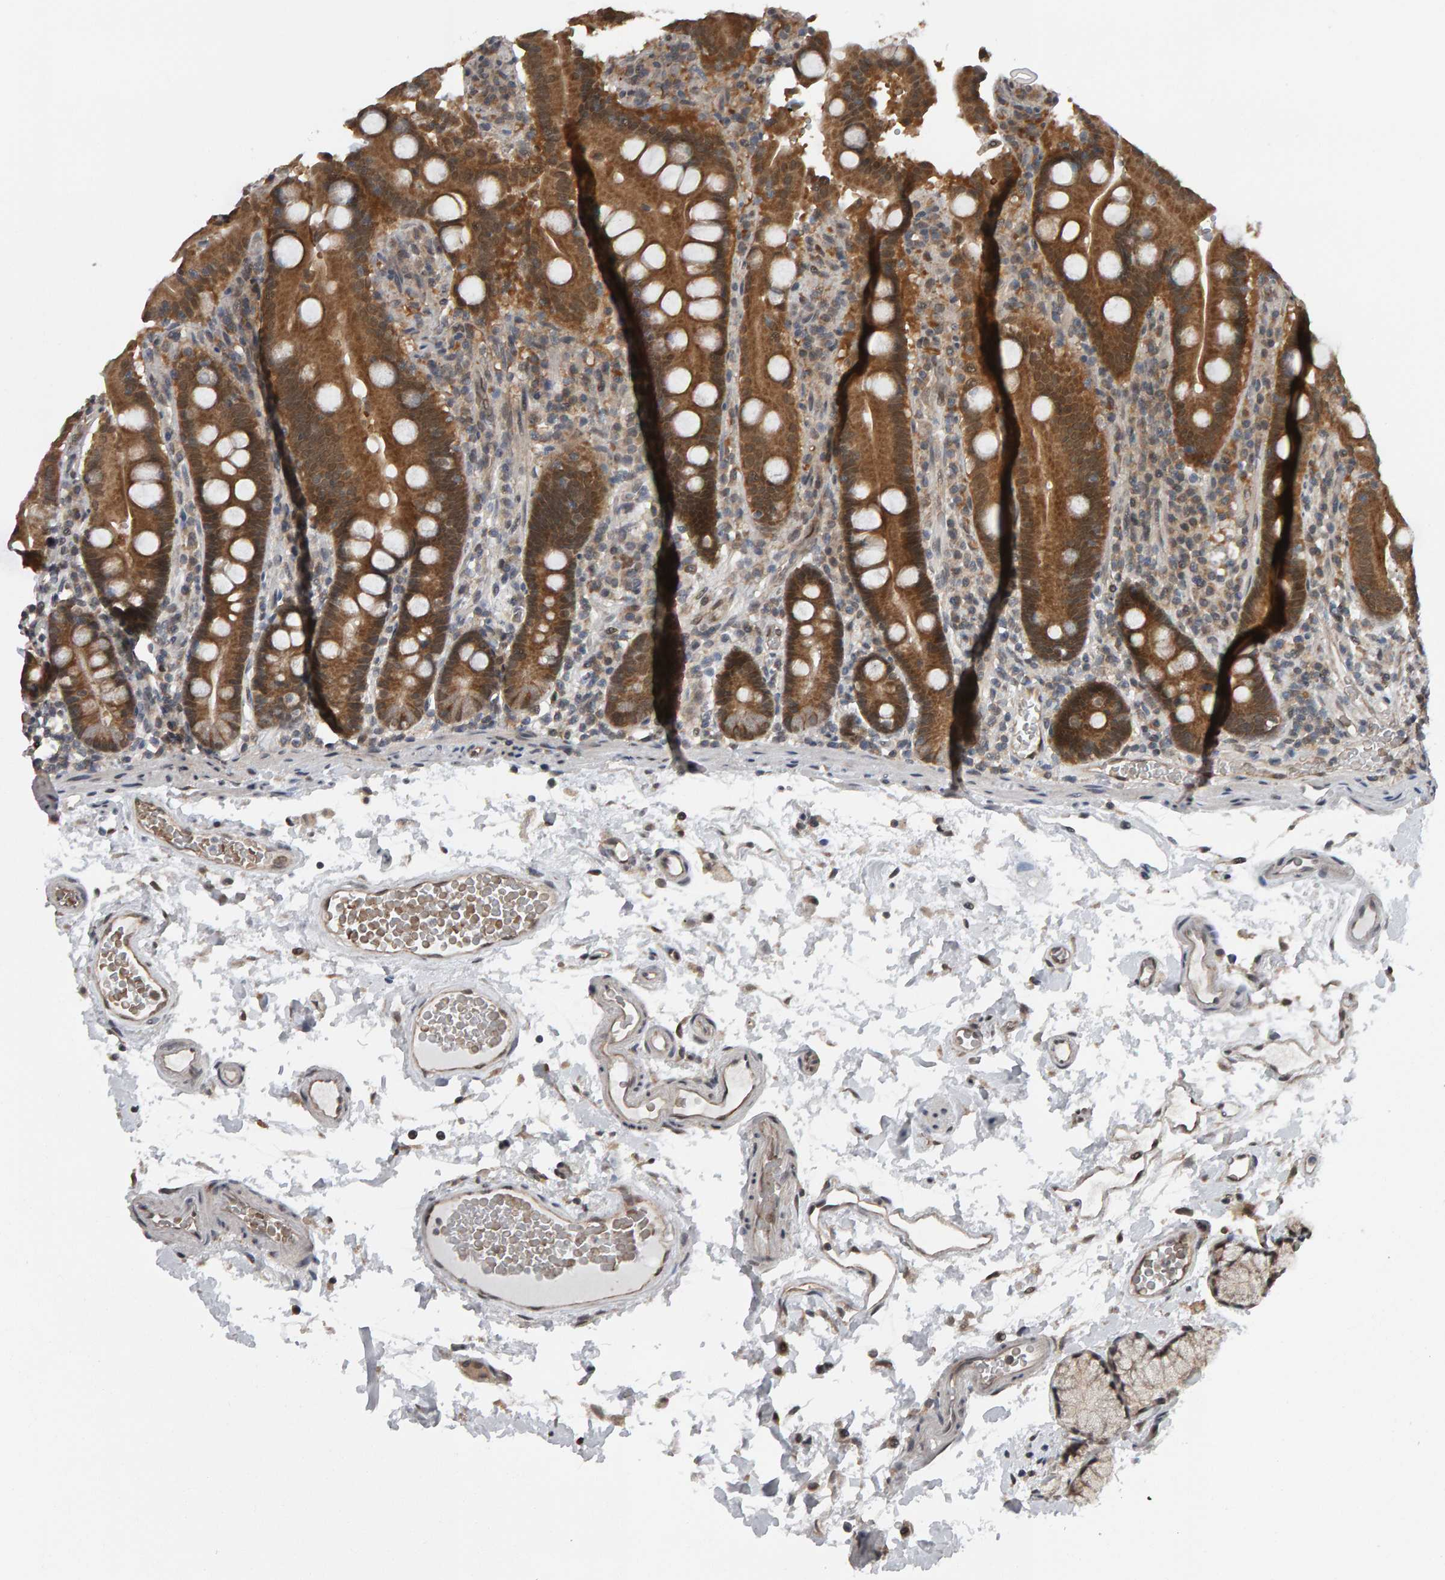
{"staining": {"intensity": "moderate", "quantity": ">75%", "location": "cytoplasmic/membranous"}, "tissue": "duodenum", "cell_type": "Glandular cells", "image_type": "normal", "snomed": [{"axis": "morphology", "description": "Normal tissue, NOS"}, {"axis": "topography", "description": "Small intestine, NOS"}], "caption": "A brown stain highlights moderate cytoplasmic/membranous positivity of a protein in glandular cells of unremarkable duodenum. The protein of interest is stained brown, and the nuclei are stained in blue (DAB IHC with brightfield microscopy, high magnification).", "gene": "COASY", "patient": {"sex": "female", "age": 71}}